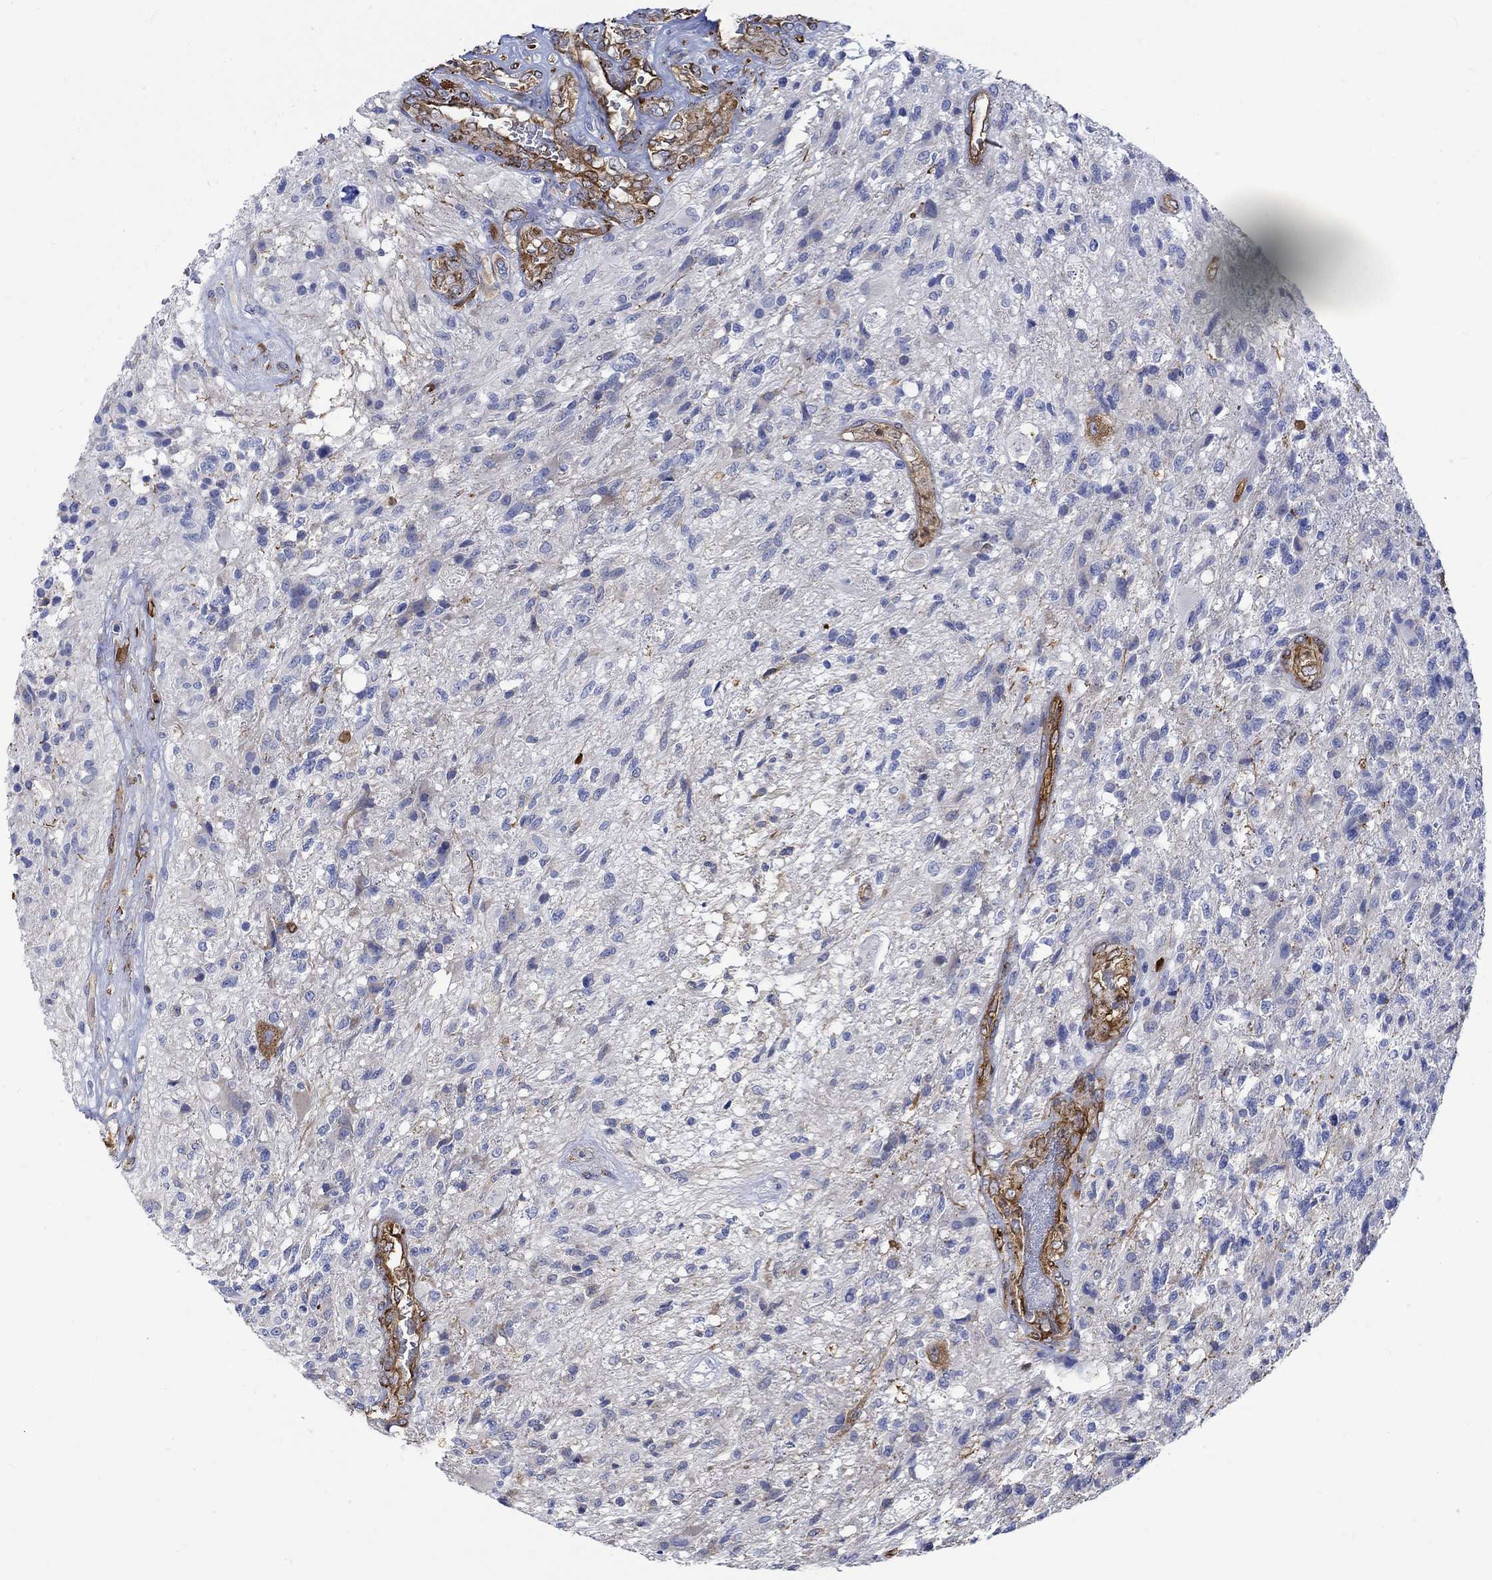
{"staining": {"intensity": "negative", "quantity": "none", "location": "none"}, "tissue": "glioma", "cell_type": "Tumor cells", "image_type": "cancer", "snomed": [{"axis": "morphology", "description": "Glioma, malignant, High grade"}, {"axis": "topography", "description": "Brain"}], "caption": "Image shows no significant protein staining in tumor cells of malignant high-grade glioma.", "gene": "TGM2", "patient": {"sex": "male", "age": 56}}